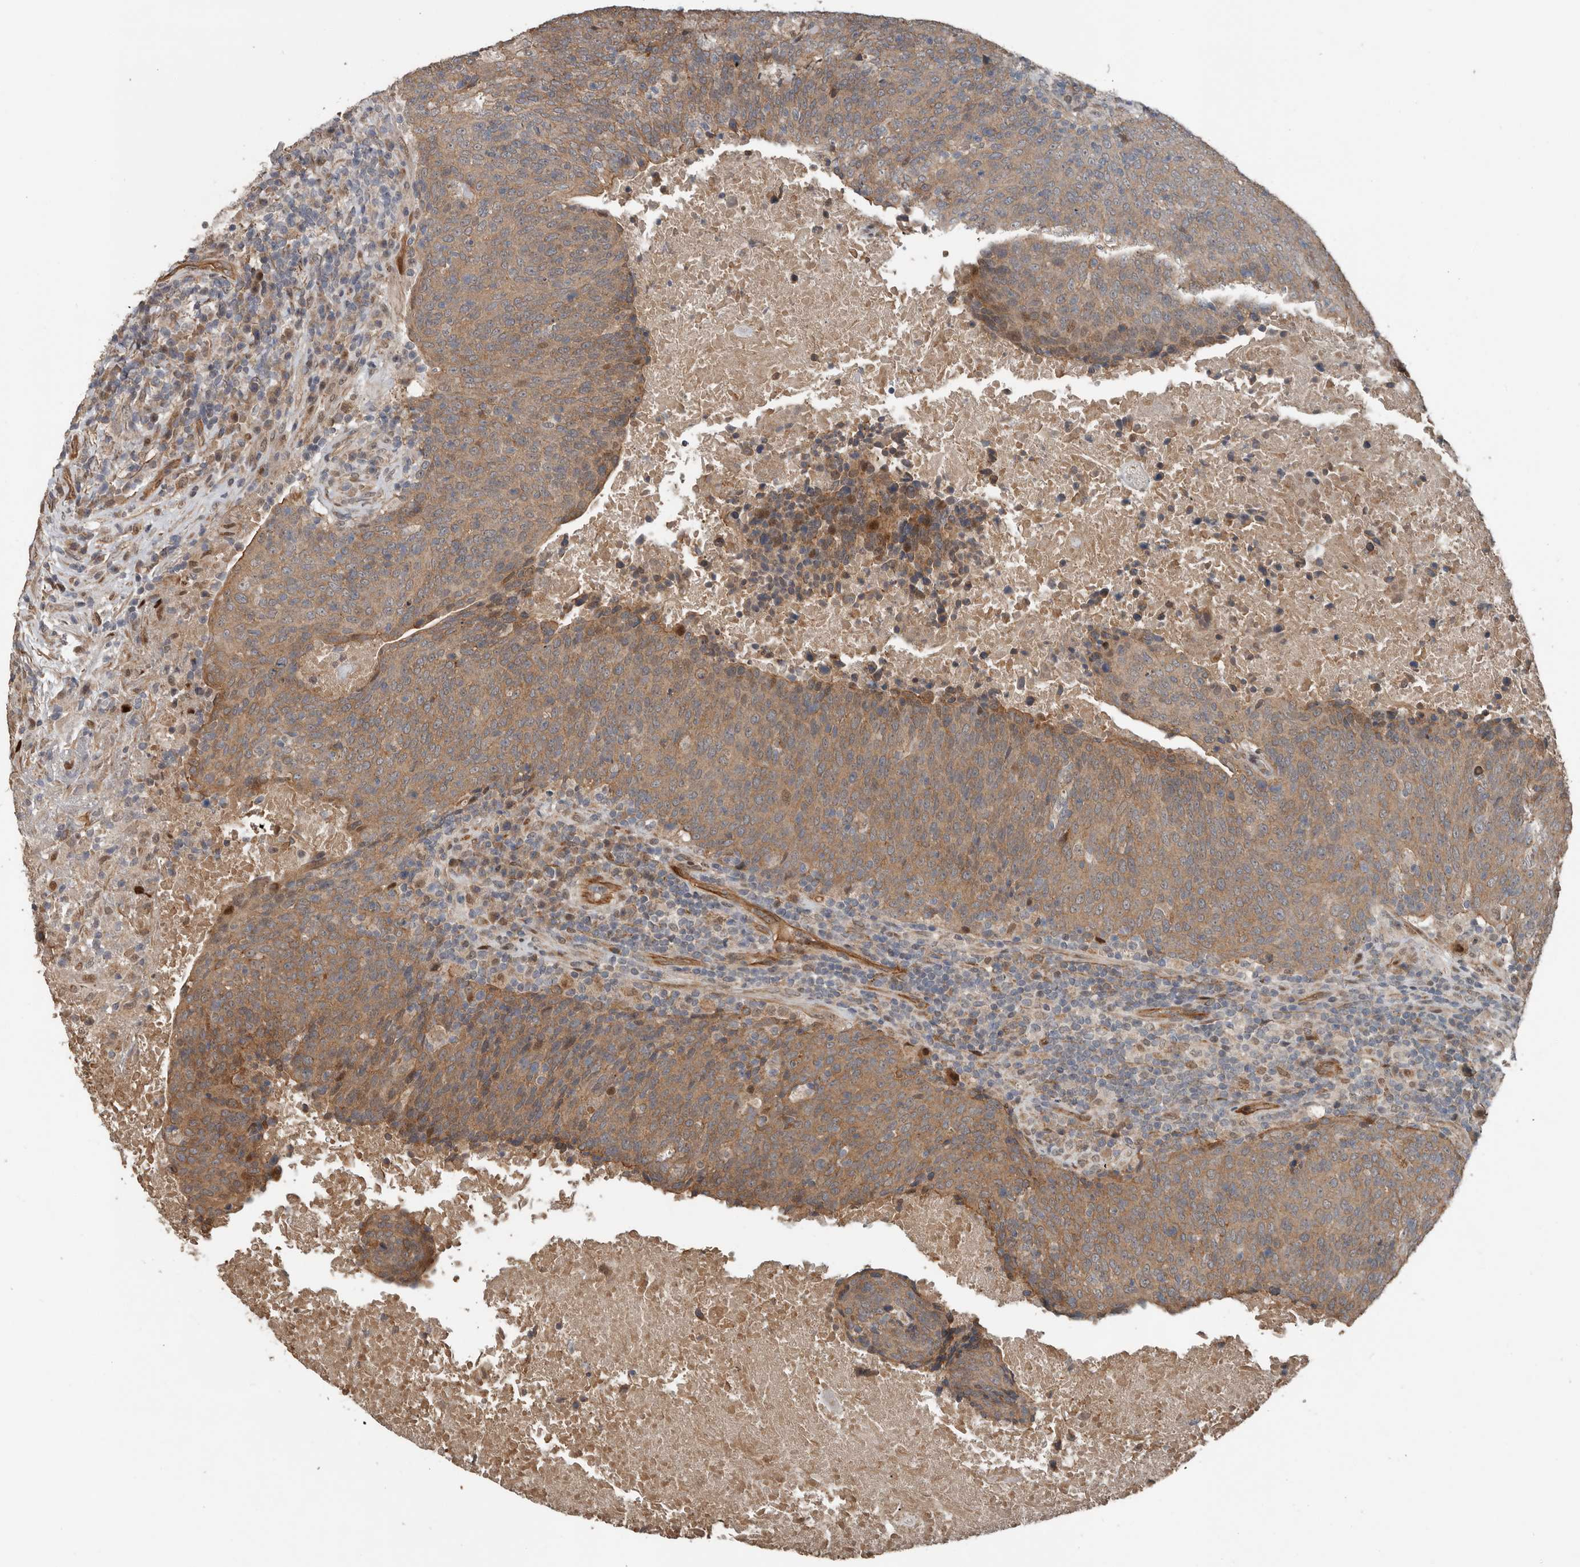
{"staining": {"intensity": "moderate", "quantity": ">75%", "location": "cytoplasmic/membranous"}, "tissue": "head and neck cancer", "cell_type": "Tumor cells", "image_type": "cancer", "snomed": [{"axis": "morphology", "description": "Squamous cell carcinoma, NOS"}, {"axis": "morphology", "description": "Squamous cell carcinoma, metastatic, NOS"}, {"axis": "topography", "description": "Lymph node"}, {"axis": "topography", "description": "Head-Neck"}], "caption": "Head and neck metastatic squamous cell carcinoma was stained to show a protein in brown. There is medium levels of moderate cytoplasmic/membranous positivity in approximately >75% of tumor cells.", "gene": "YOD1", "patient": {"sex": "male", "age": 62}}